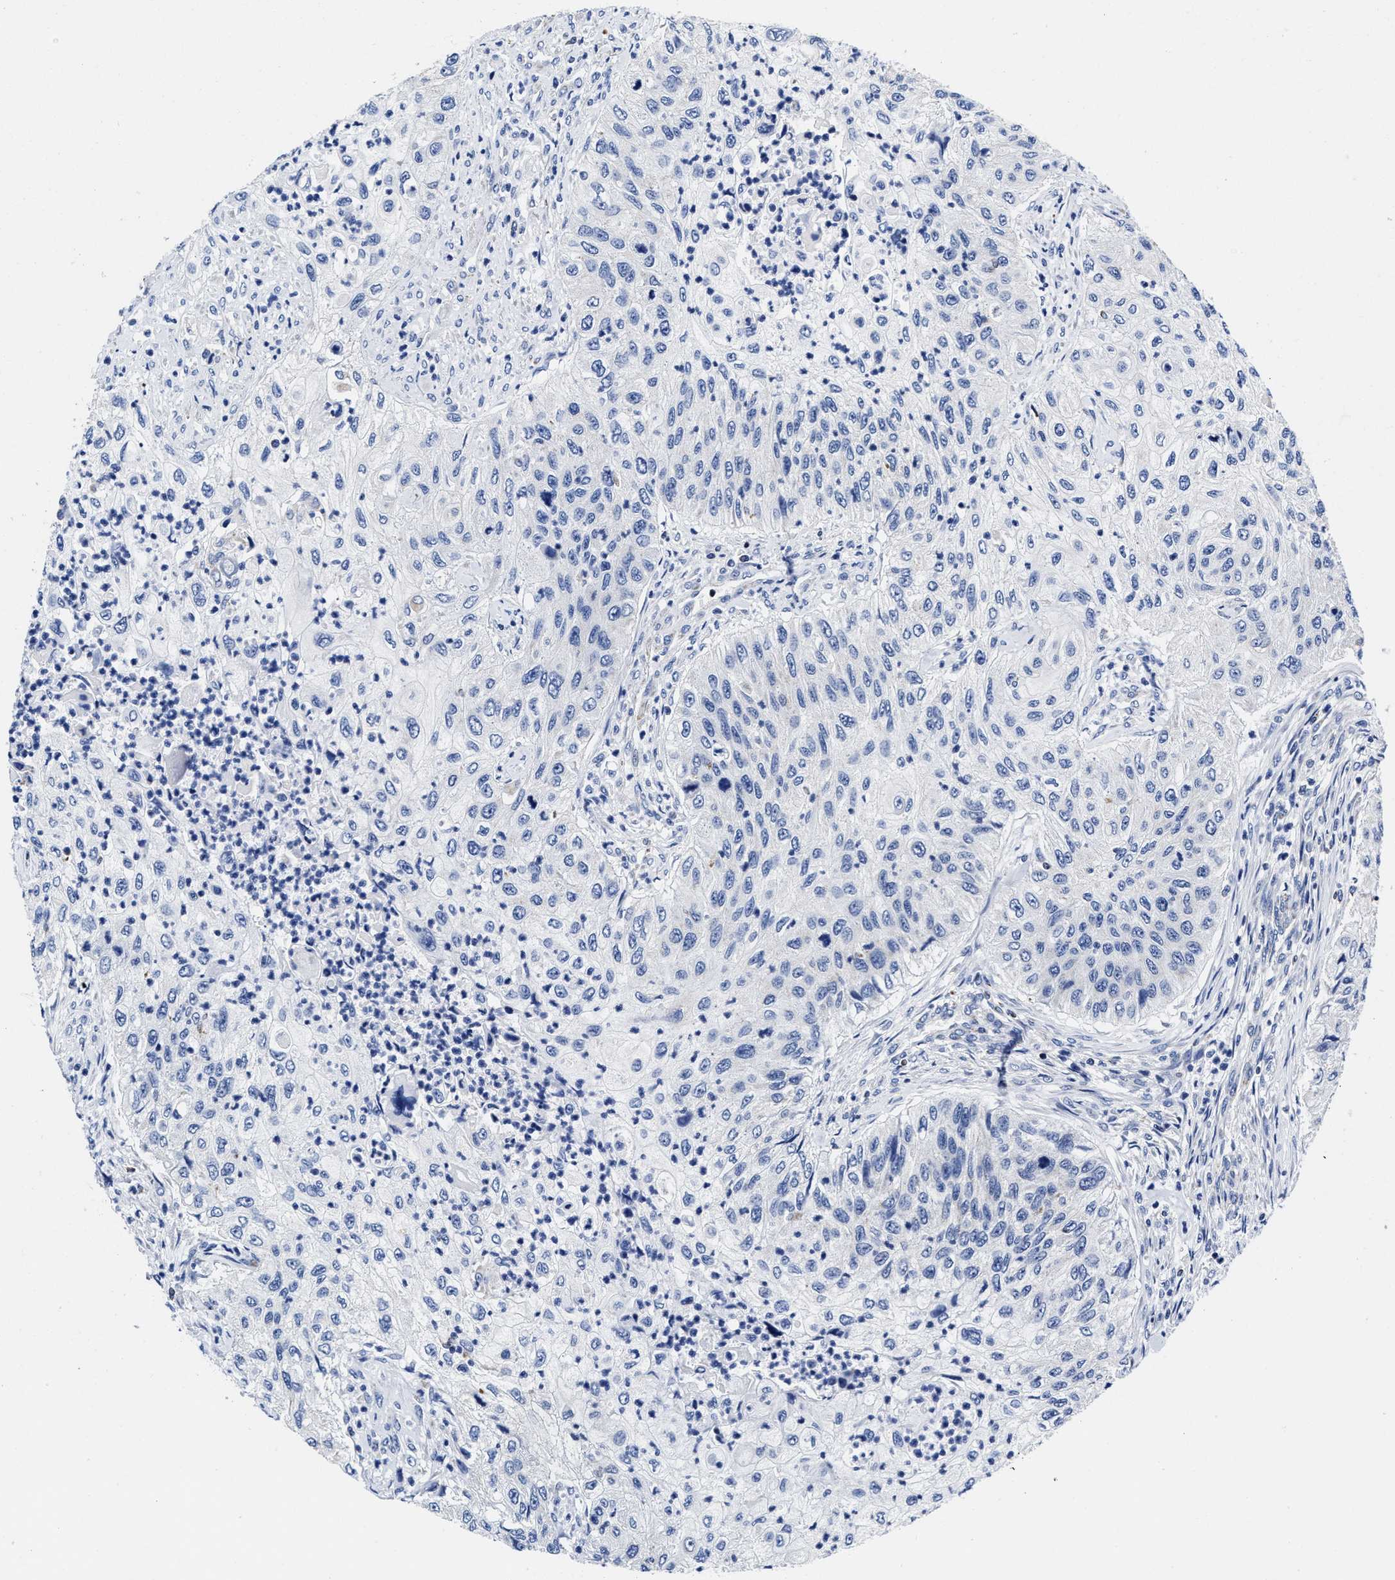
{"staining": {"intensity": "negative", "quantity": "none", "location": "none"}, "tissue": "urothelial cancer", "cell_type": "Tumor cells", "image_type": "cancer", "snomed": [{"axis": "morphology", "description": "Urothelial carcinoma, High grade"}, {"axis": "topography", "description": "Urinary bladder"}], "caption": "Human urothelial cancer stained for a protein using immunohistochemistry displays no staining in tumor cells.", "gene": "HINT2", "patient": {"sex": "female", "age": 60}}